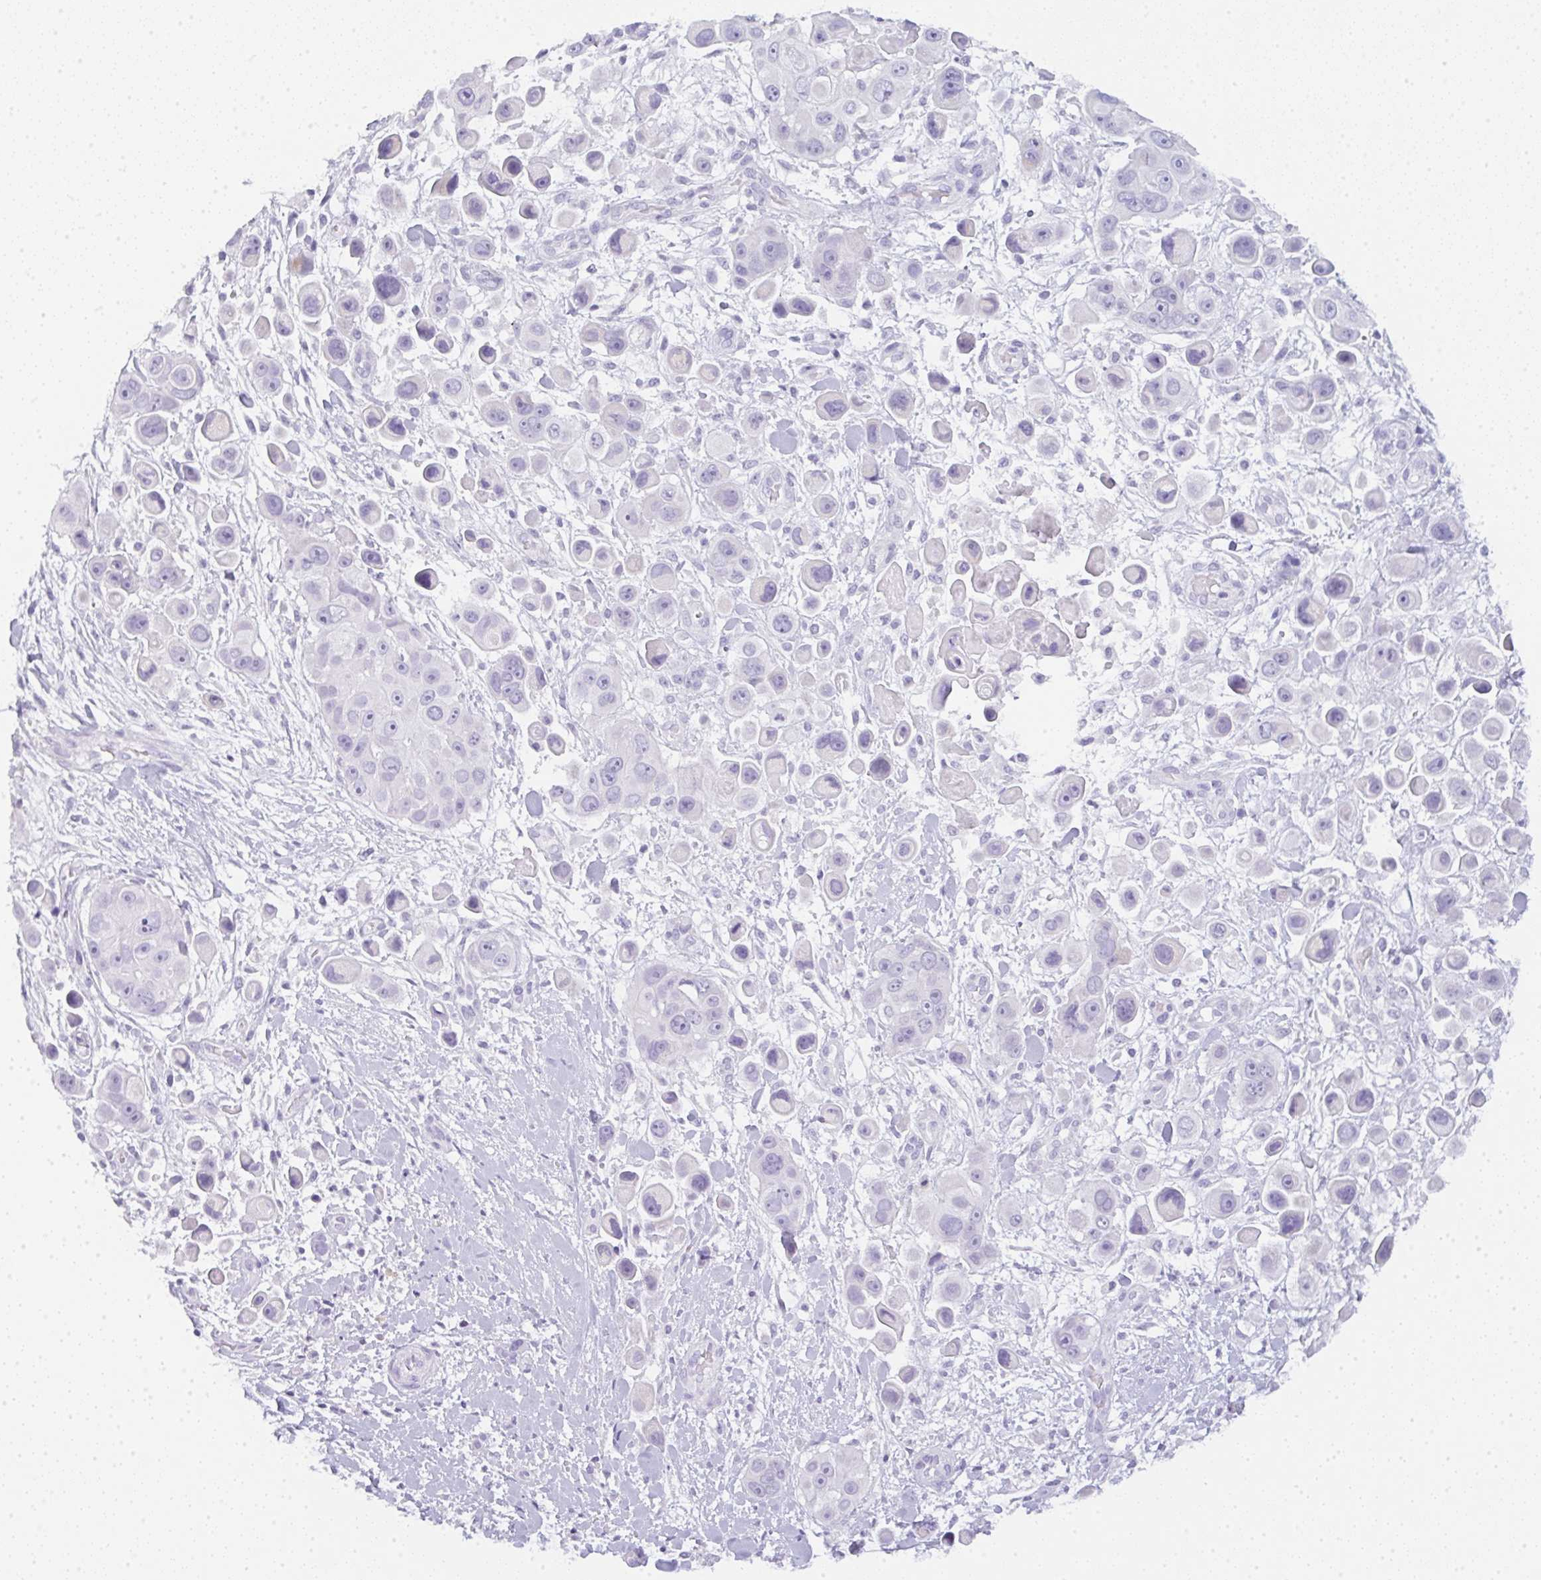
{"staining": {"intensity": "negative", "quantity": "none", "location": "none"}, "tissue": "skin cancer", "cell_type": "Tumor cells", "image_type": "cancer", "snomed": [{"axis": "morphology", "description": "Squamous cell carcinoma, NOS"}, {"axis": "topography", "description": "Skin"}], "caption": "This is an immunohistochemistry (IHC) photomicrograph of human skin cancer. There is no positivity in tumor cells.", "gene": "LPAR4", "patient": {"sex": "male", "age": 67}}